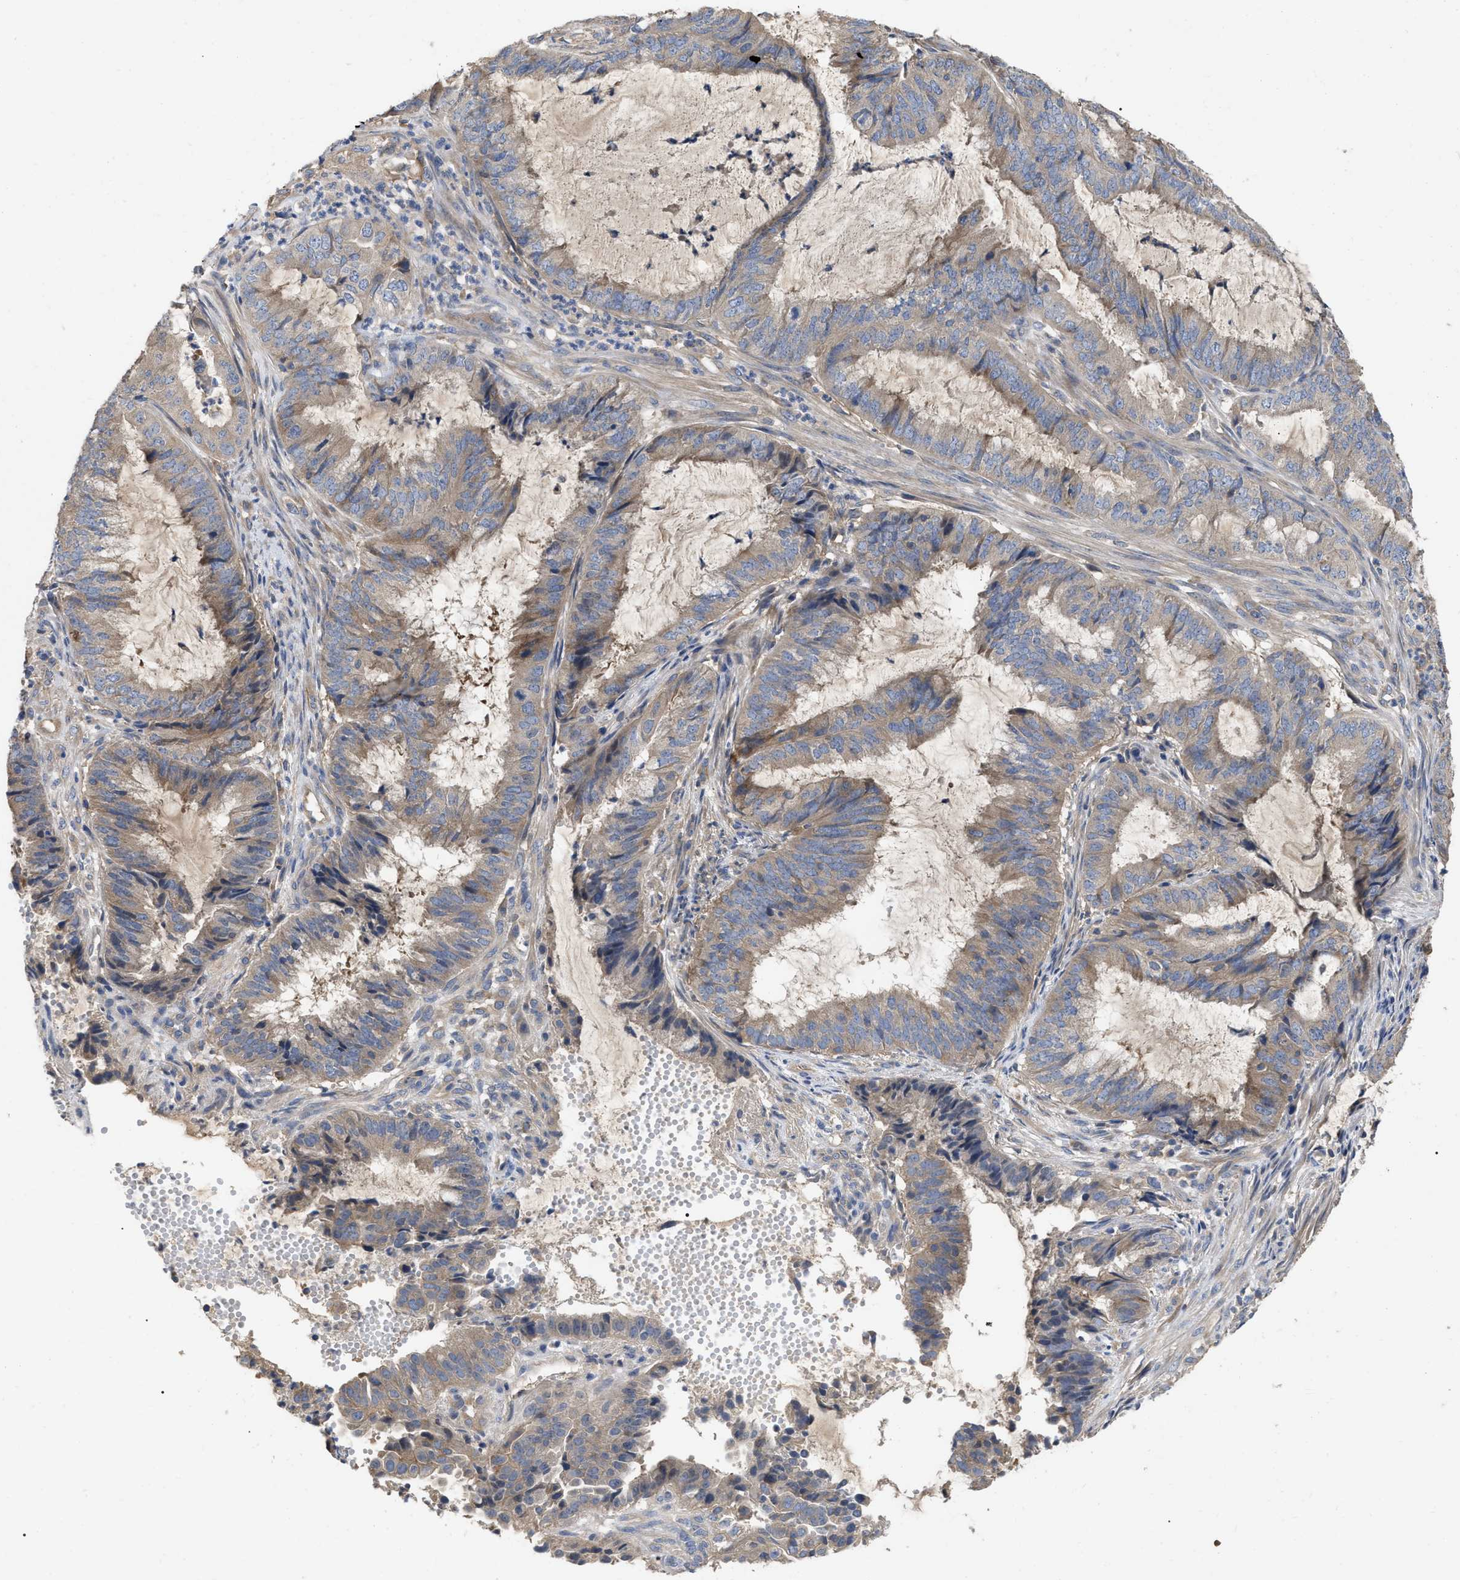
{"staining": {"intensity": "weak", "quantity": "25%-75%", "location": "cytoplasmic/membranous"}, "tissue": "endometrial cancer", "cell_type": "Tumor cells", "image_type": "cancer", "snomed": [{"axis": "morphology", "description": "Adenocarcinoma, NOS"}, {"axis": "topography", "description": "Endometrium"}], "caption": "Human adenocarcinoma (endometrial) stained with a brown dye demonstrates weak cytoplasmic/membranous positive positivity in about 25%-75% of tumor cells.", "gene": "RAP1GDS1", "patient": {"sex": "female", "age": 51}}